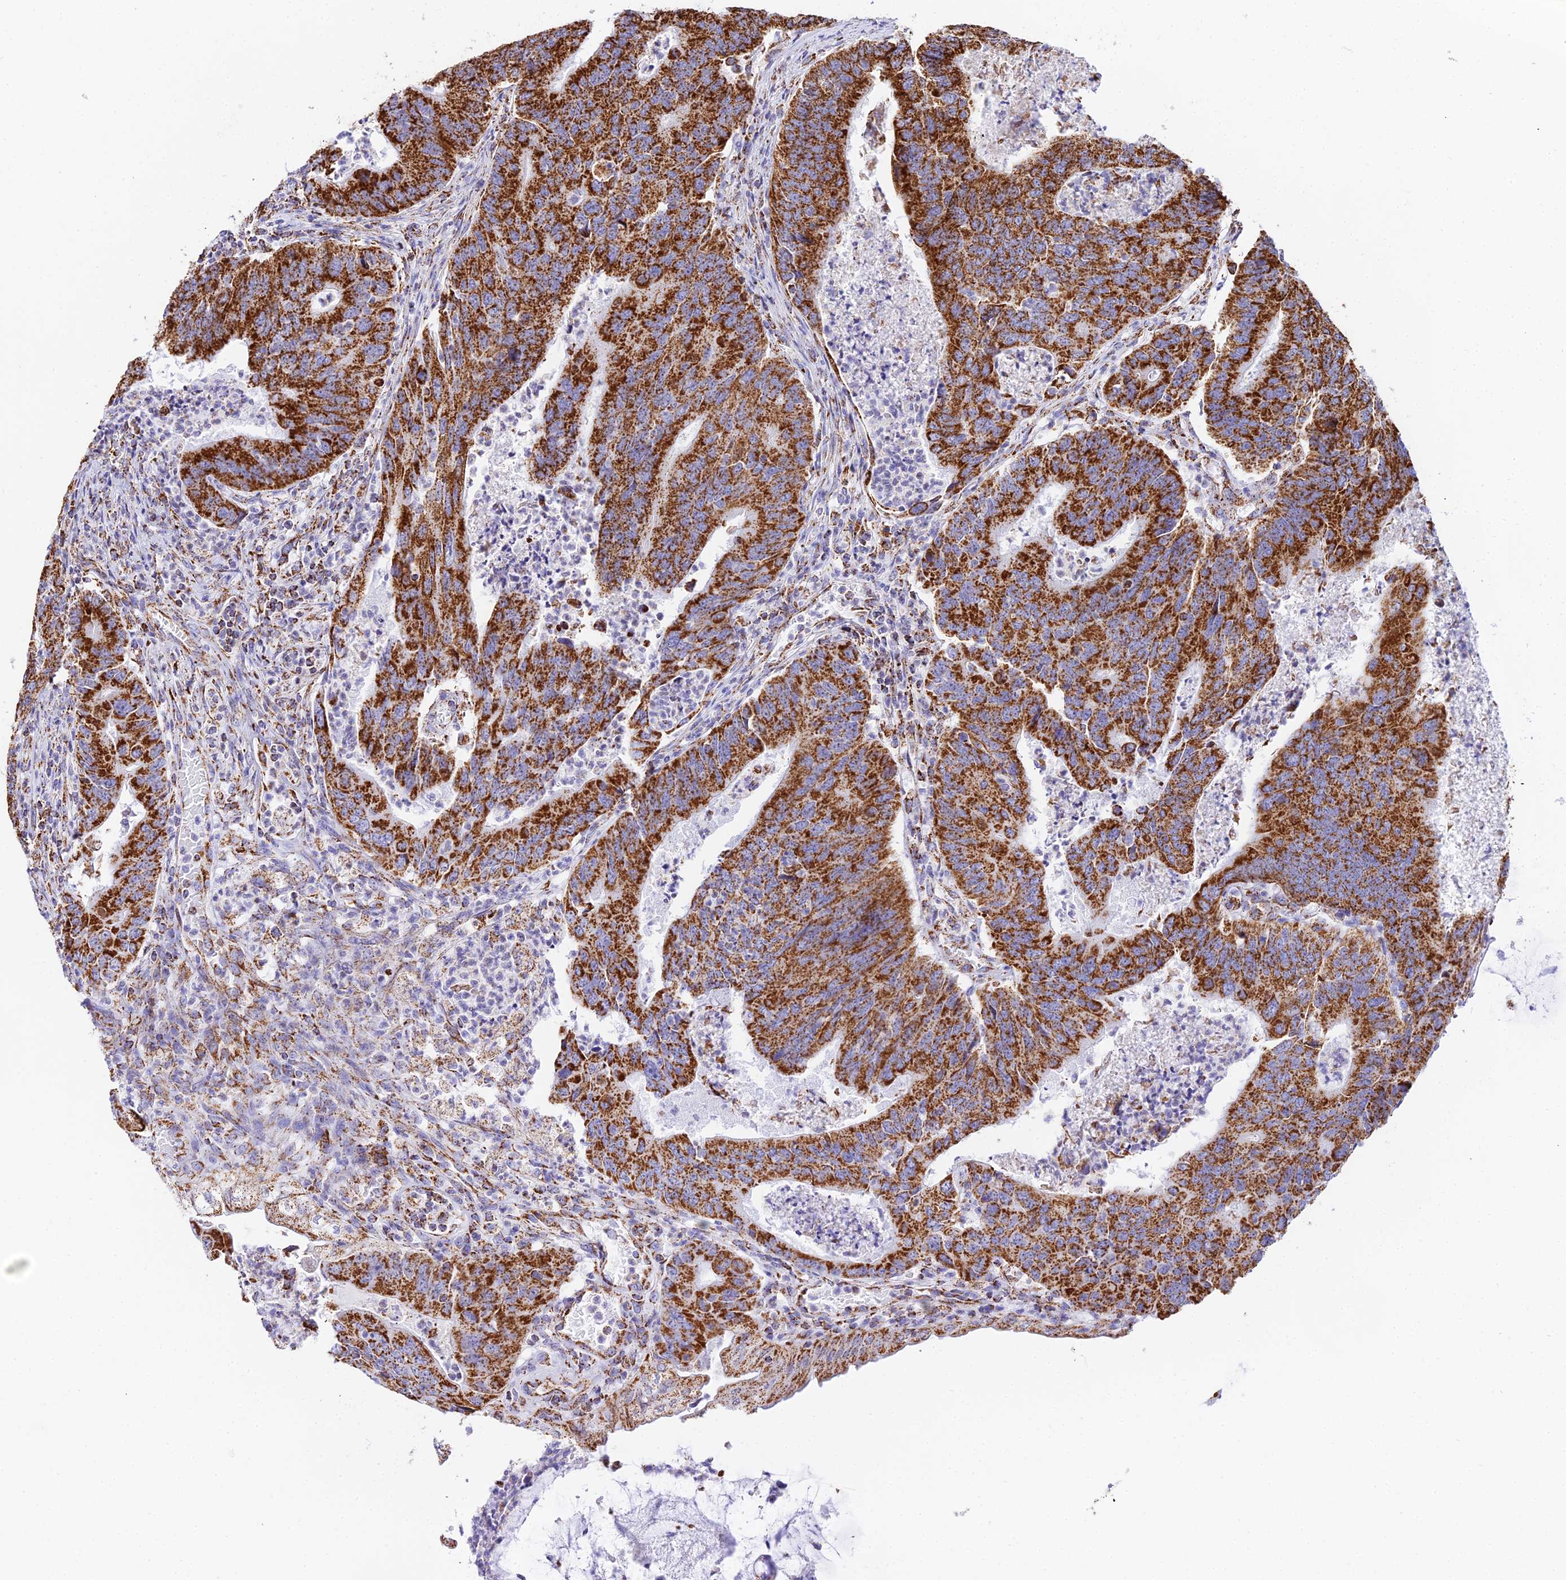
{"staining": {"intensity": "strong", "quantity": ">75%", "location": "cytoplasmic/membranous"}, "tissue": "colorectal cancer", "cell_type": "Tumor cells", "image_type": "cancer", "snomed": [{"axis": "morphology", "description": "Adenocarcinoma, NOS"}, {"axis": "topography", "description": "Colon"}], "caption": "Immunohistochemistry (DAB (3,3'-diaminobenzidine)) staining of colorectal adenocarcinoma shows strong cytoplasmic/membranous protein positivity in approximately >75% of tumor cells. (Stains: DAB (3,3'-diaminobenzidine) in brown, nuclei in blue, Microscopy: brightfield microscopy at high magnification).", "gene": "ATP5PD", "patient": {"sex": "female", "age": 67}}